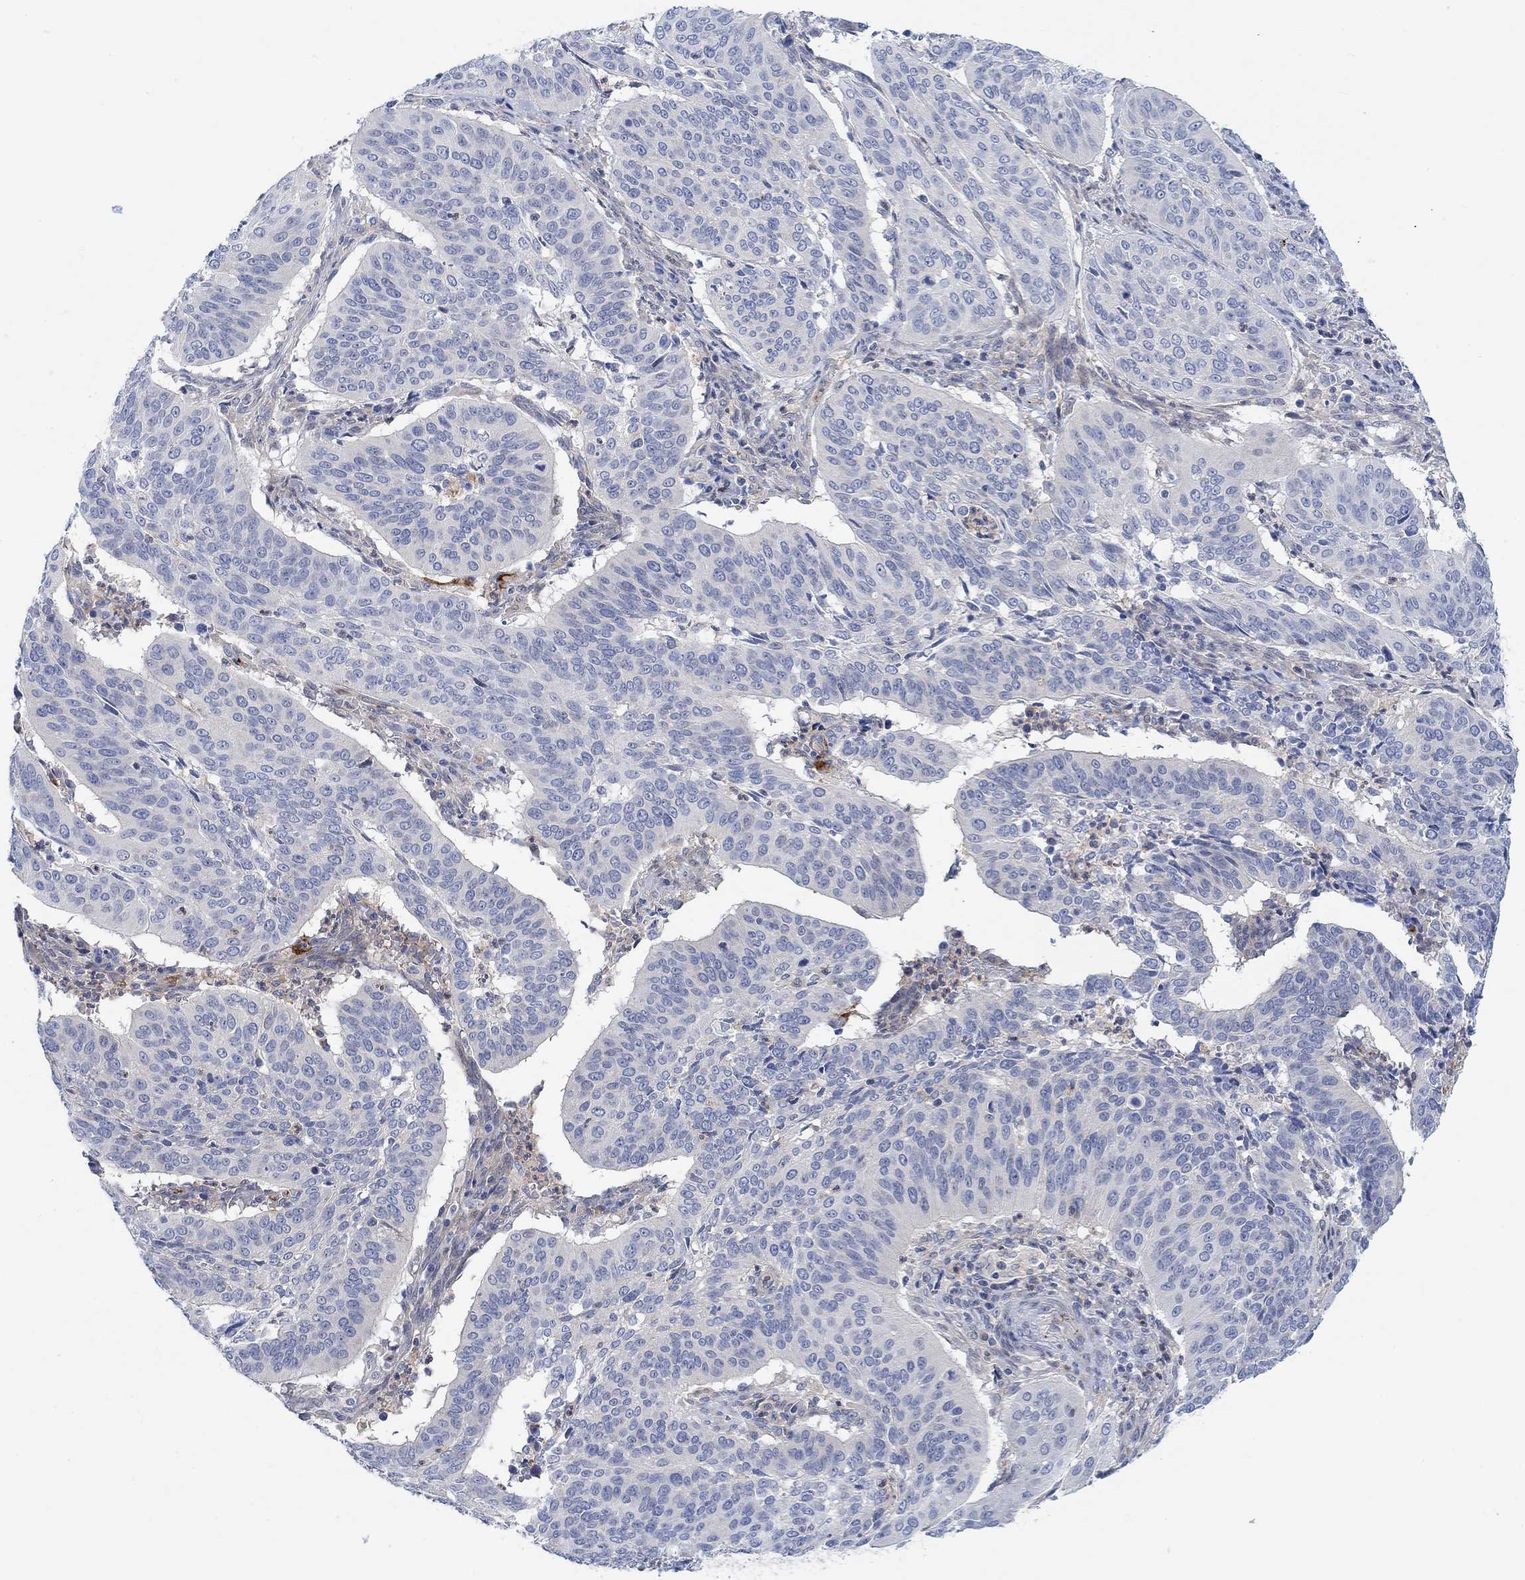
{"staining": {"intensity": "negative", "quantity": "none", "location": "none"}, "tissue": "cervical cancer", "cell_type": "Tumor cells", "image_type": "cancer", "snomed": [{"axis": "morphology", "description": "Normal tissue, NOS"}, {"axis": "morphology", "description": "Squamous cell carcinoma, NOS"}, {"axis": "topography", "description": "Cervix"}], "caption": "This image is of cervical cancer (squamous cell carcinoma) stained with immunohistochemistry (IHC) to label a protein in brown with the nuclei are counter-stained blue. There is no positivity in tumor cells.", "gene": "PMFBP1", "patient": {"sex": "female", "age": 39}}